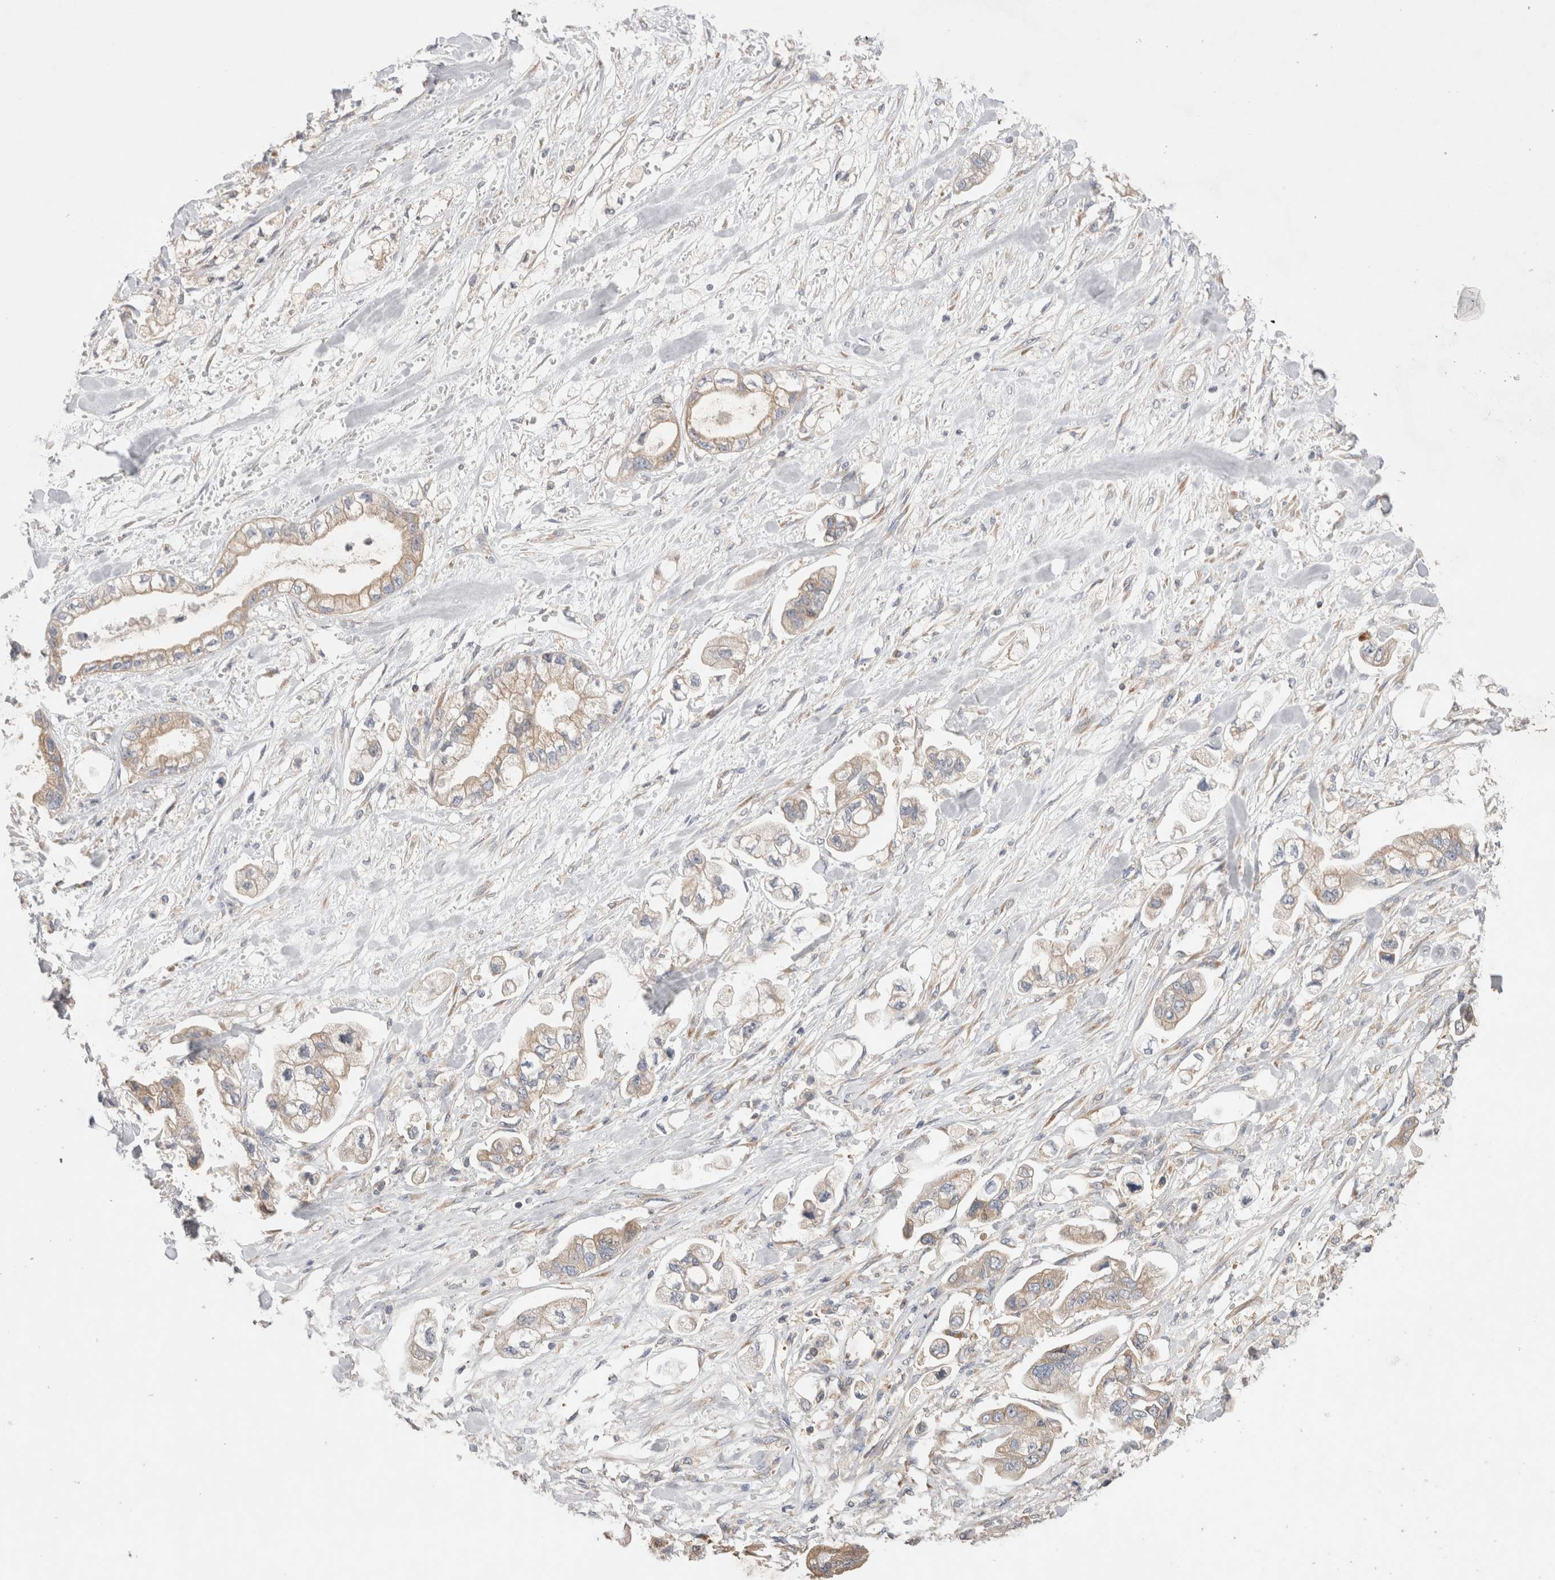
{"staining": {"intensity": "weak", "quantity": "25%-75%", "location": "cytoplasmic/membranous"}, "tissue": "stomach cancer", "cell_type": "Tumor cells", "image_type": "cancer", "snomed": [{"axis": "morphology", "description": "Normal tissue, NOS"}, {"axis": "morphology", "description": "Adenocarcinoma, NOS"}, {"axis": "topography", "description": "Stomach"}], "caption": "IHC of stomach adenocarcinoma reveals low levels of weak cytoplasmic/membranous expression in approximately 25%-75% of tumor cells.", "gene": "TBC1D16", "patient": {"sex": "male", "age": 62}}